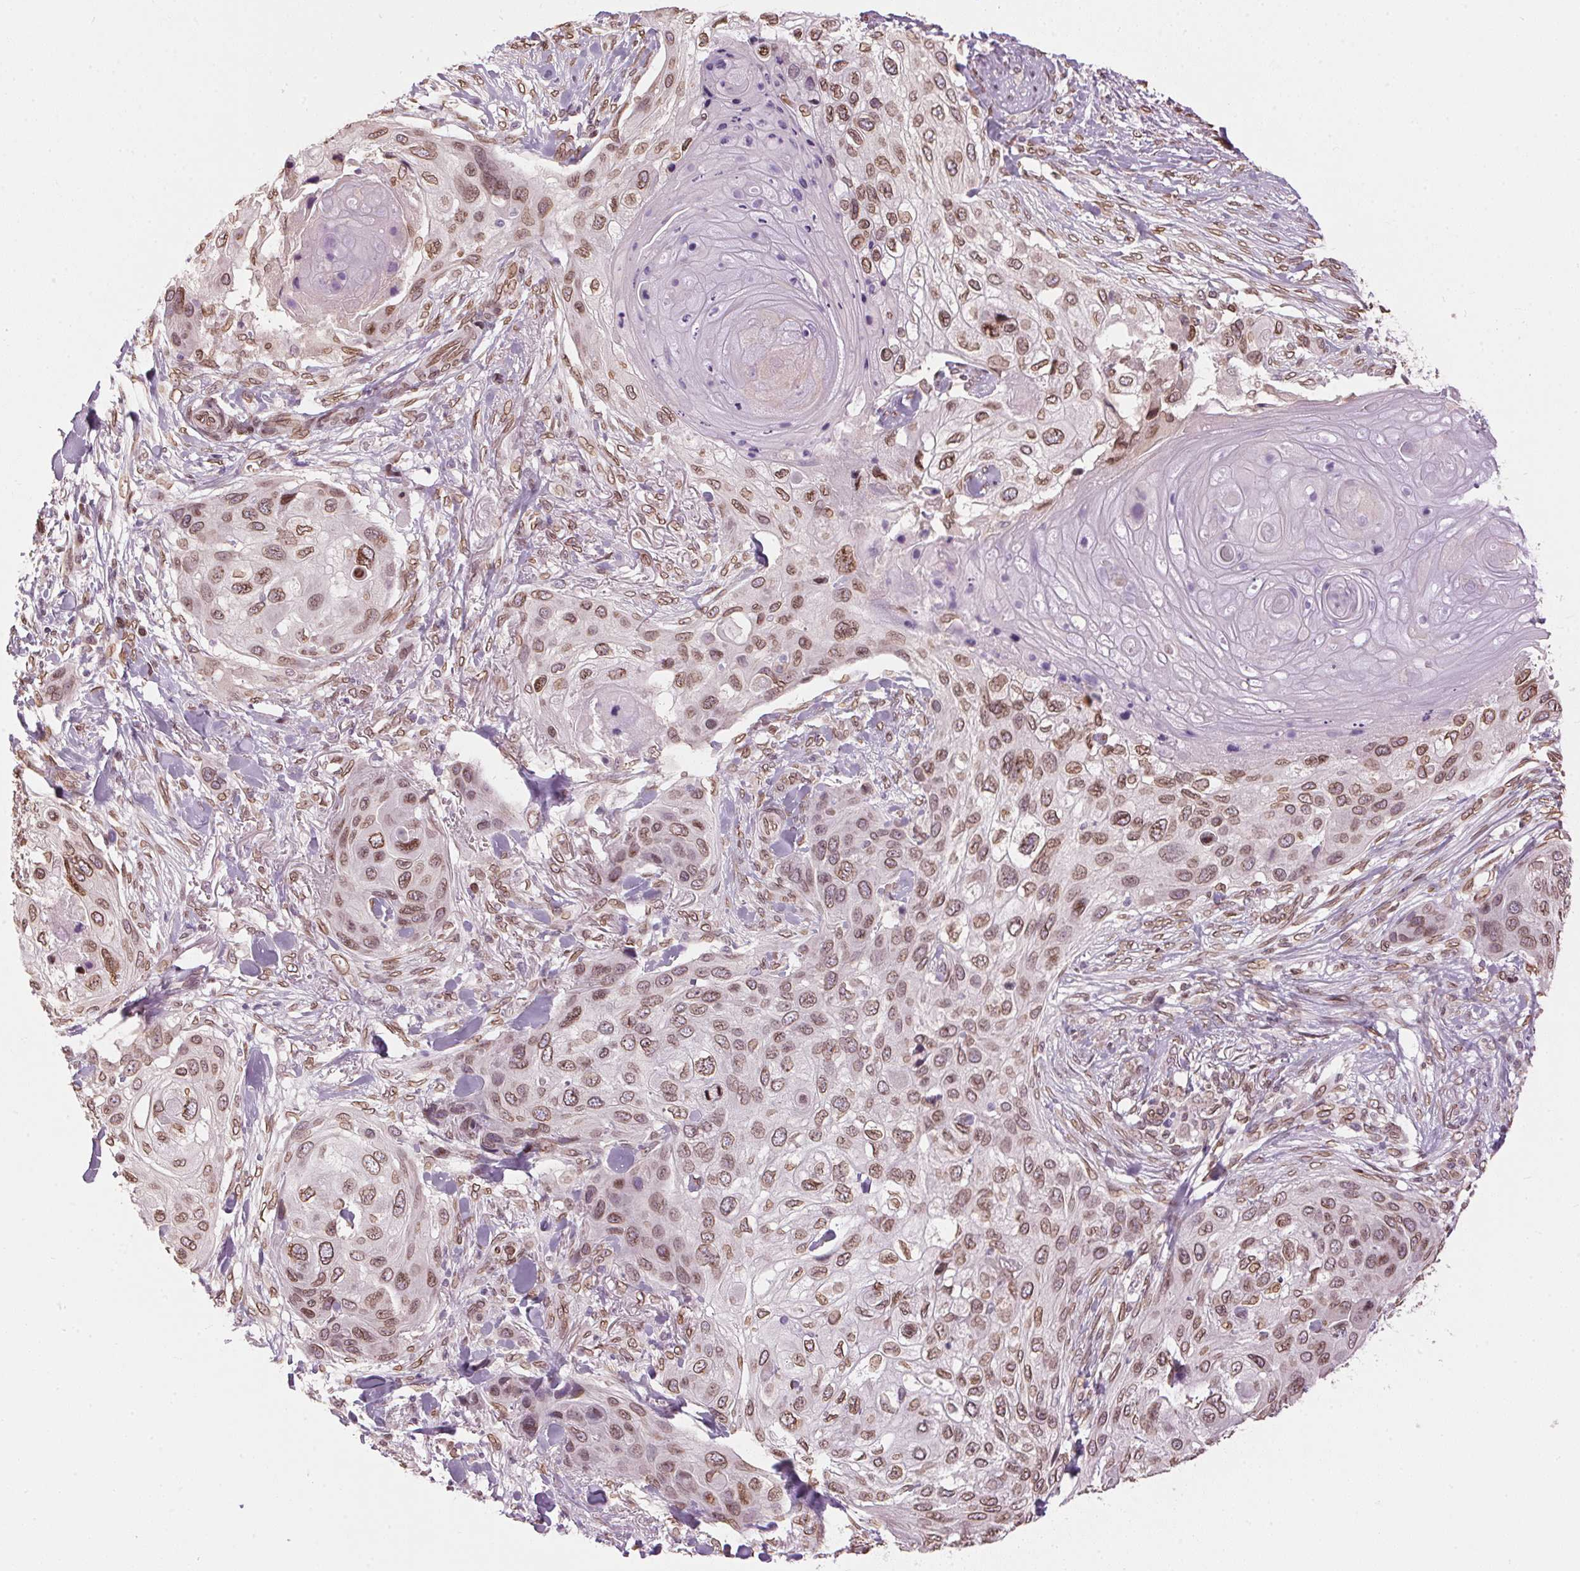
{"staining": {"intensity": "moderate", "quantity": ">75%", "location": "cytoplasmic/membranous,nuclear"}, "tissue": "skin cancer", "cell_type": "Tumor cells", "image_type": "cancer", "snomed": [{"axis": "morphology", "description": "Squamous cell carcinoma, NOS"}, {"axis": "topography", "description": "Skin"}], "caption": "Immunohistochemical staining of human skin cancer (squamous cell carcinoma) demonstrates moderate cytoplasmic/membranous and nuclear protein positivity in approximately >75% of tumor cells.", "gene": "TMEM175", "patient": {"sex": "female", "age": 87}}